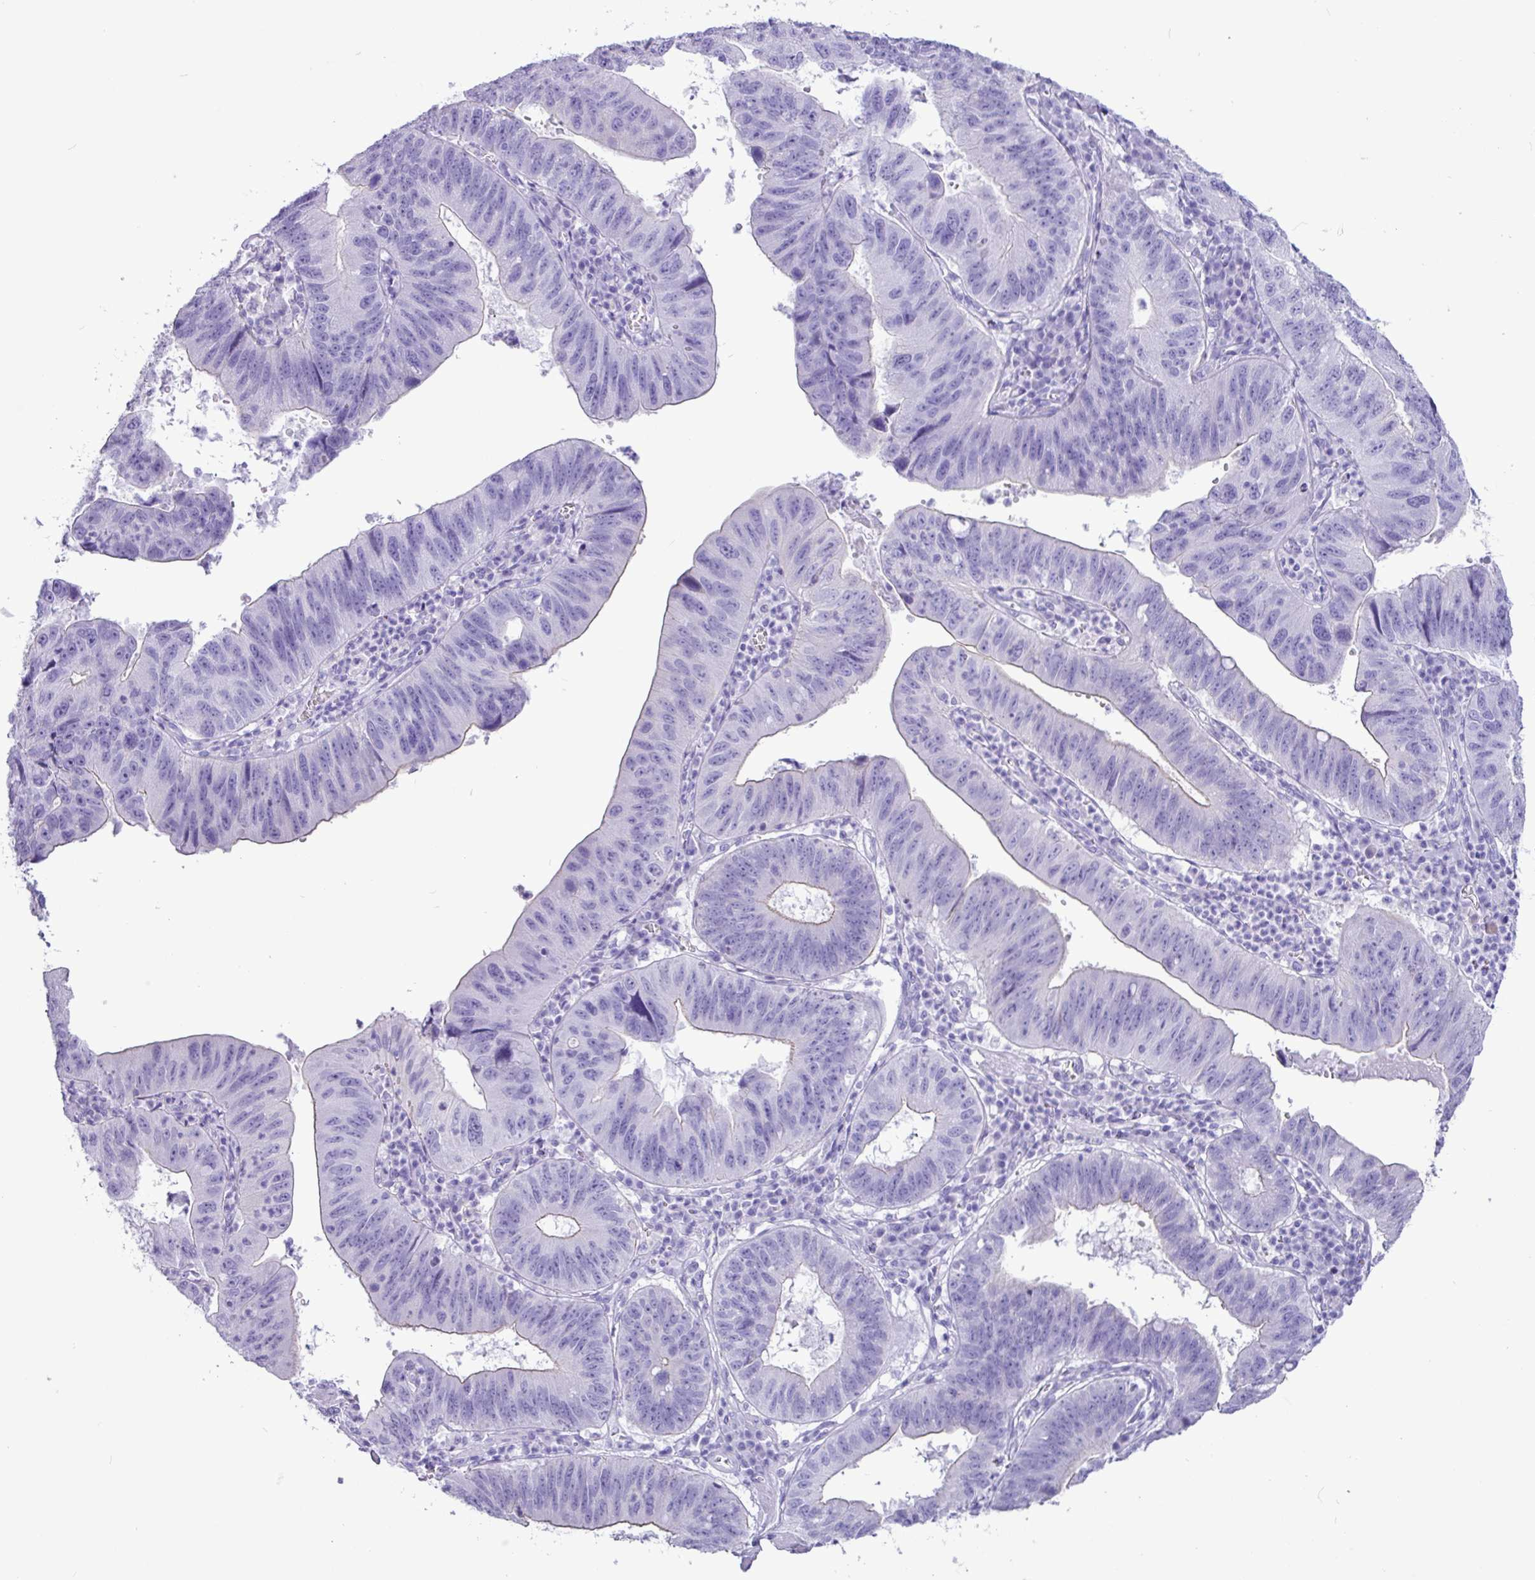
{"staining": {"intensity": "weak", "quantity": "<25%", "location": "cytoplasmic/membranous"}, "tissue": "stomach cancer", "cell_type": "Tumor cells", "image_type": "cancer", "snomed": [{"axis": "morphology", "description": "Adenocarcinoma, NOS"}, {"axis": "topography", "description": "Stomach"}], "caption": "An immunohistochemistry (IHC) photomicrograph of adenocarcinoma (stomach) is shown. There is no staining in tumor cells of adenocarcinoma (stomach).", "gene": "CKMT2", "patient": {"sex": "male", "age": 59}}